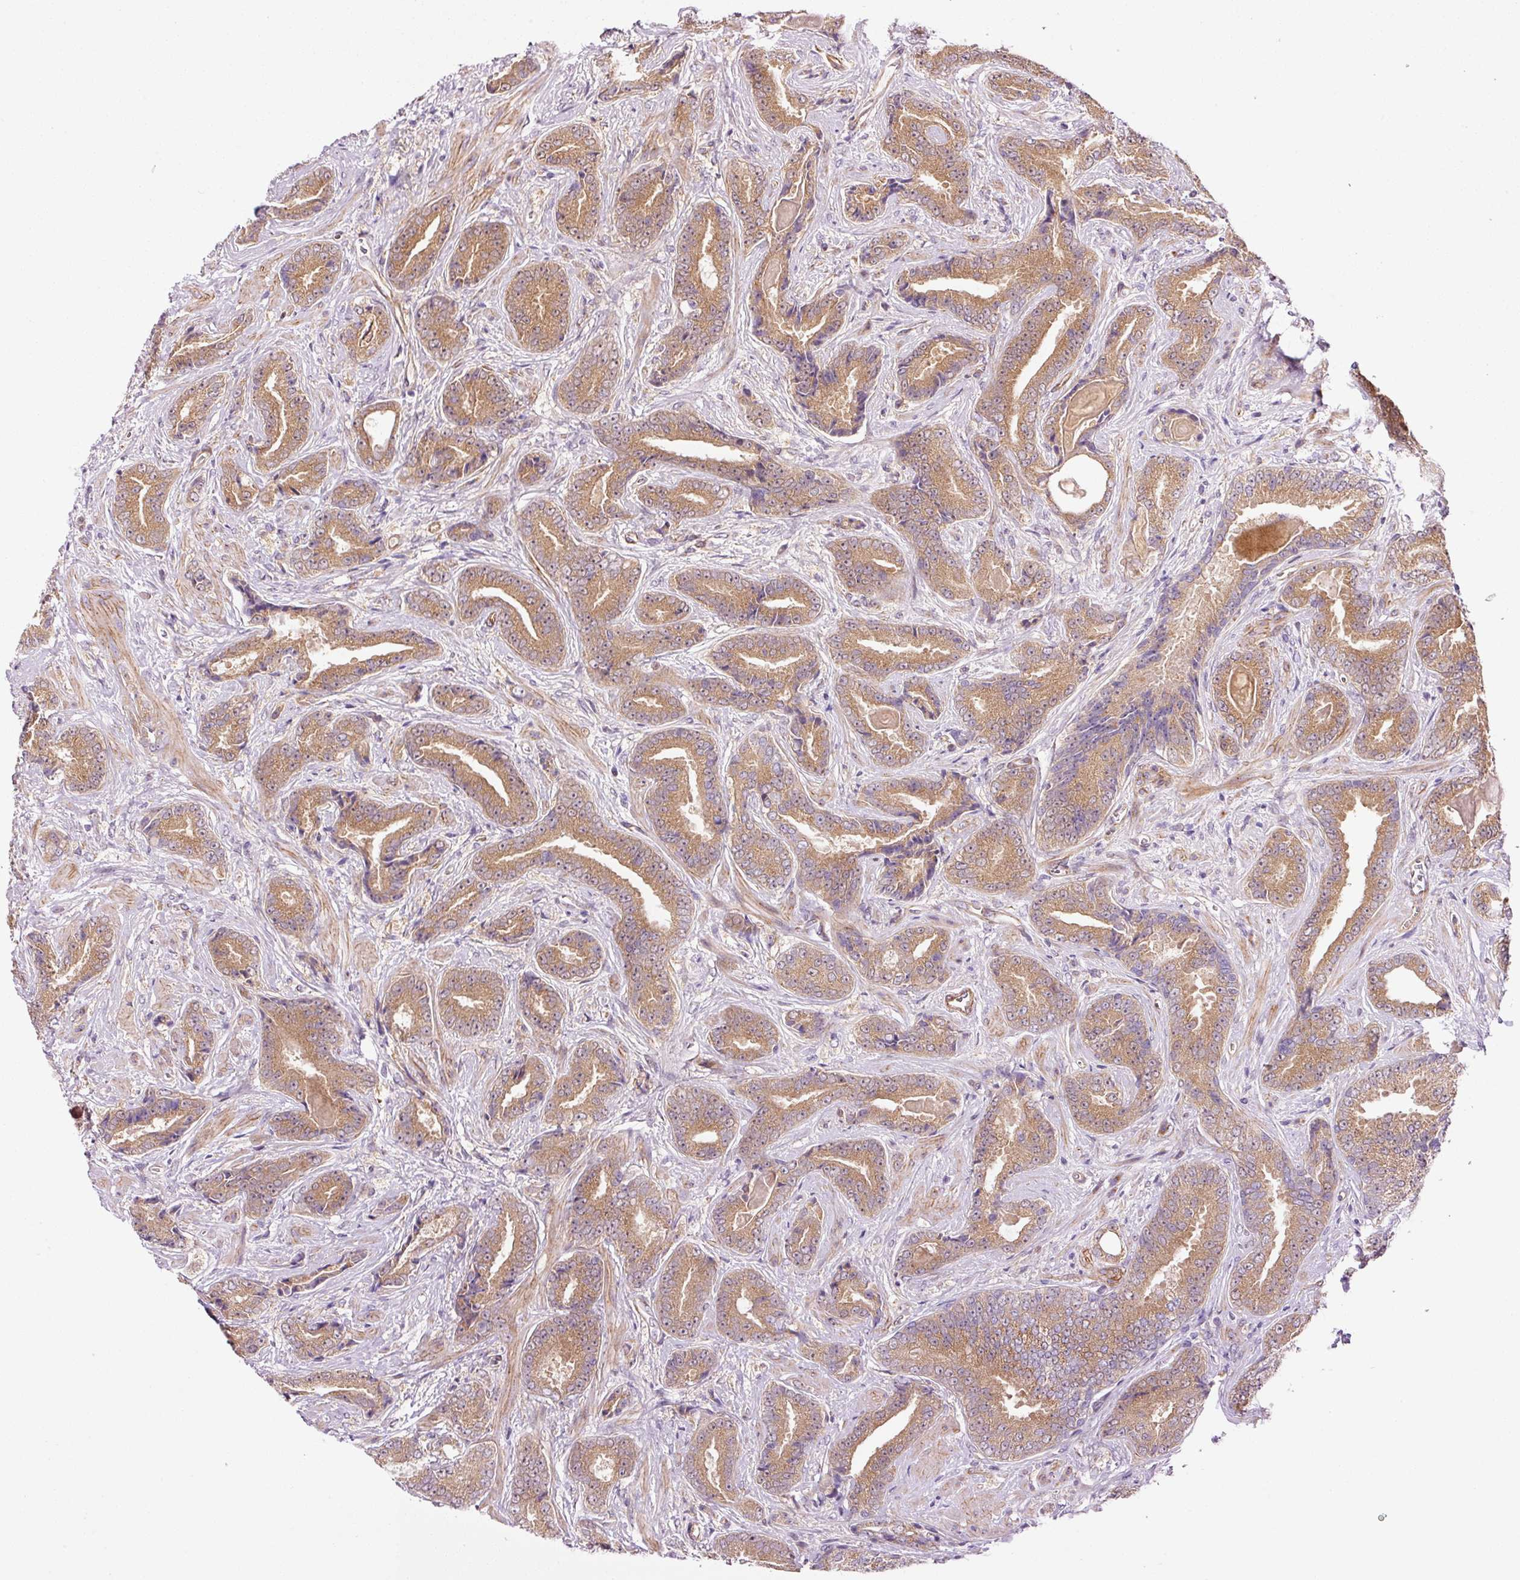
{"staining": {"intensity": "moderate", "quantity": ">75%", "location": "cytoplasmic/membranous"}, "tissue": "prostate cancer", "cell_type": "Tumor cells", "image_type": "cancer", "snomed": [{"axis": "morphology", "description": "Adenocarcinoma, Low grade"}, {"axis": "topography", "description": "Prostate"}], "caption": "The histopathology image displays a brown stain indicating the presence of a protein in the cytoplasmic/membranous of tumor cells in prostate low-grade adenocarcinoma.", "gene": "PPP1R14B", "patient": {"sex": "male", "age": 62}}